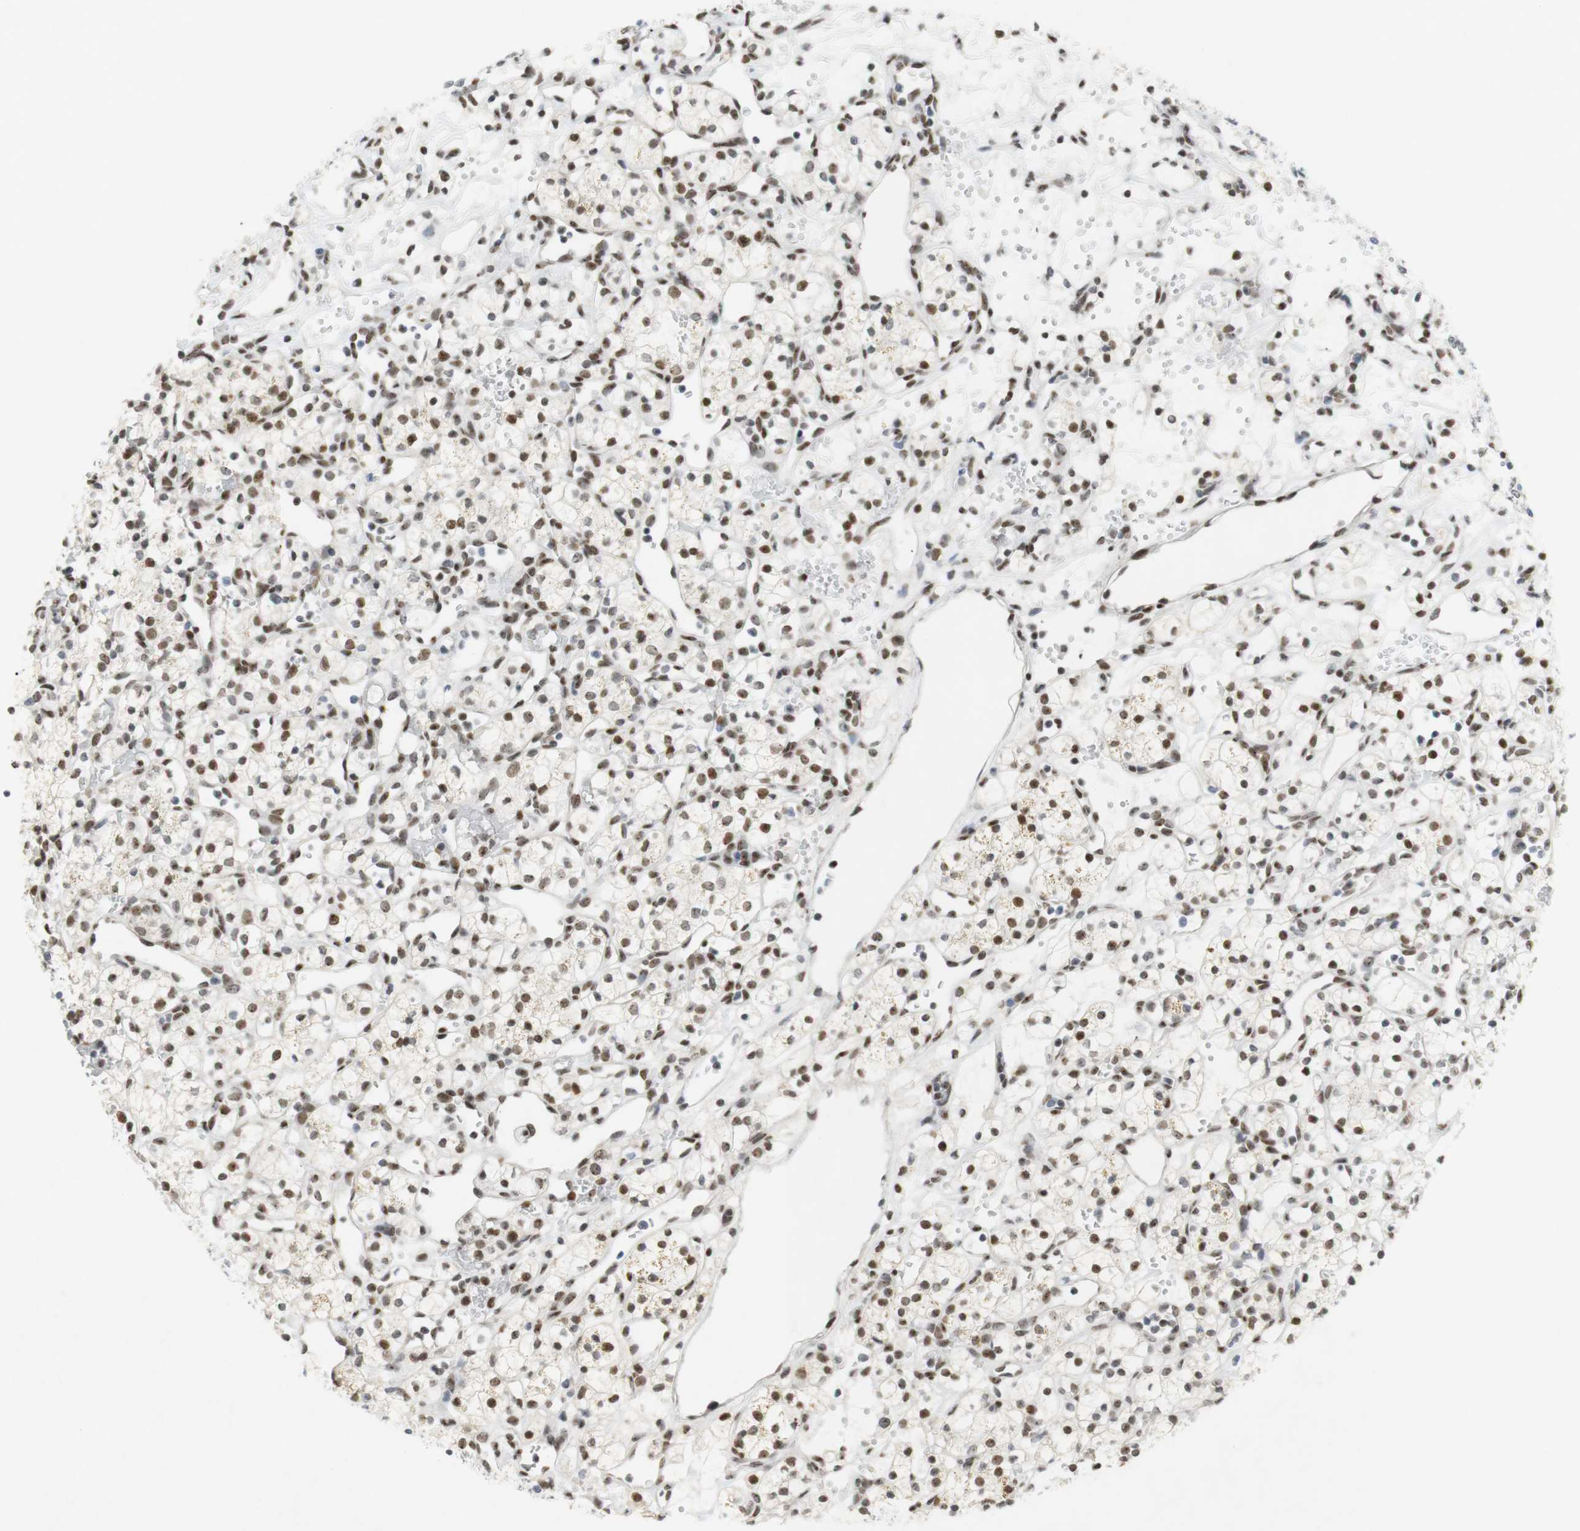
{"staining": {"intensity": "moderate", "quantity": ">75%", "location": "nuclear"}, "tissue": "renal cancer", "cell_type": "Tumor cells", "image_type": "cancer", "snomed": [{"axis": "morphology", "description": "Adenocarcinoma, NOS"}, {"axis": "topography", "description": "Kidney"}], "caption": "Protein positivity by immunohistochemistry demonstrates moderate nuclear expression in approximately >75% of tumor cells in renal cancer.", "gene": "BMI1", "patient": {"sex": "female", "age": 60}}